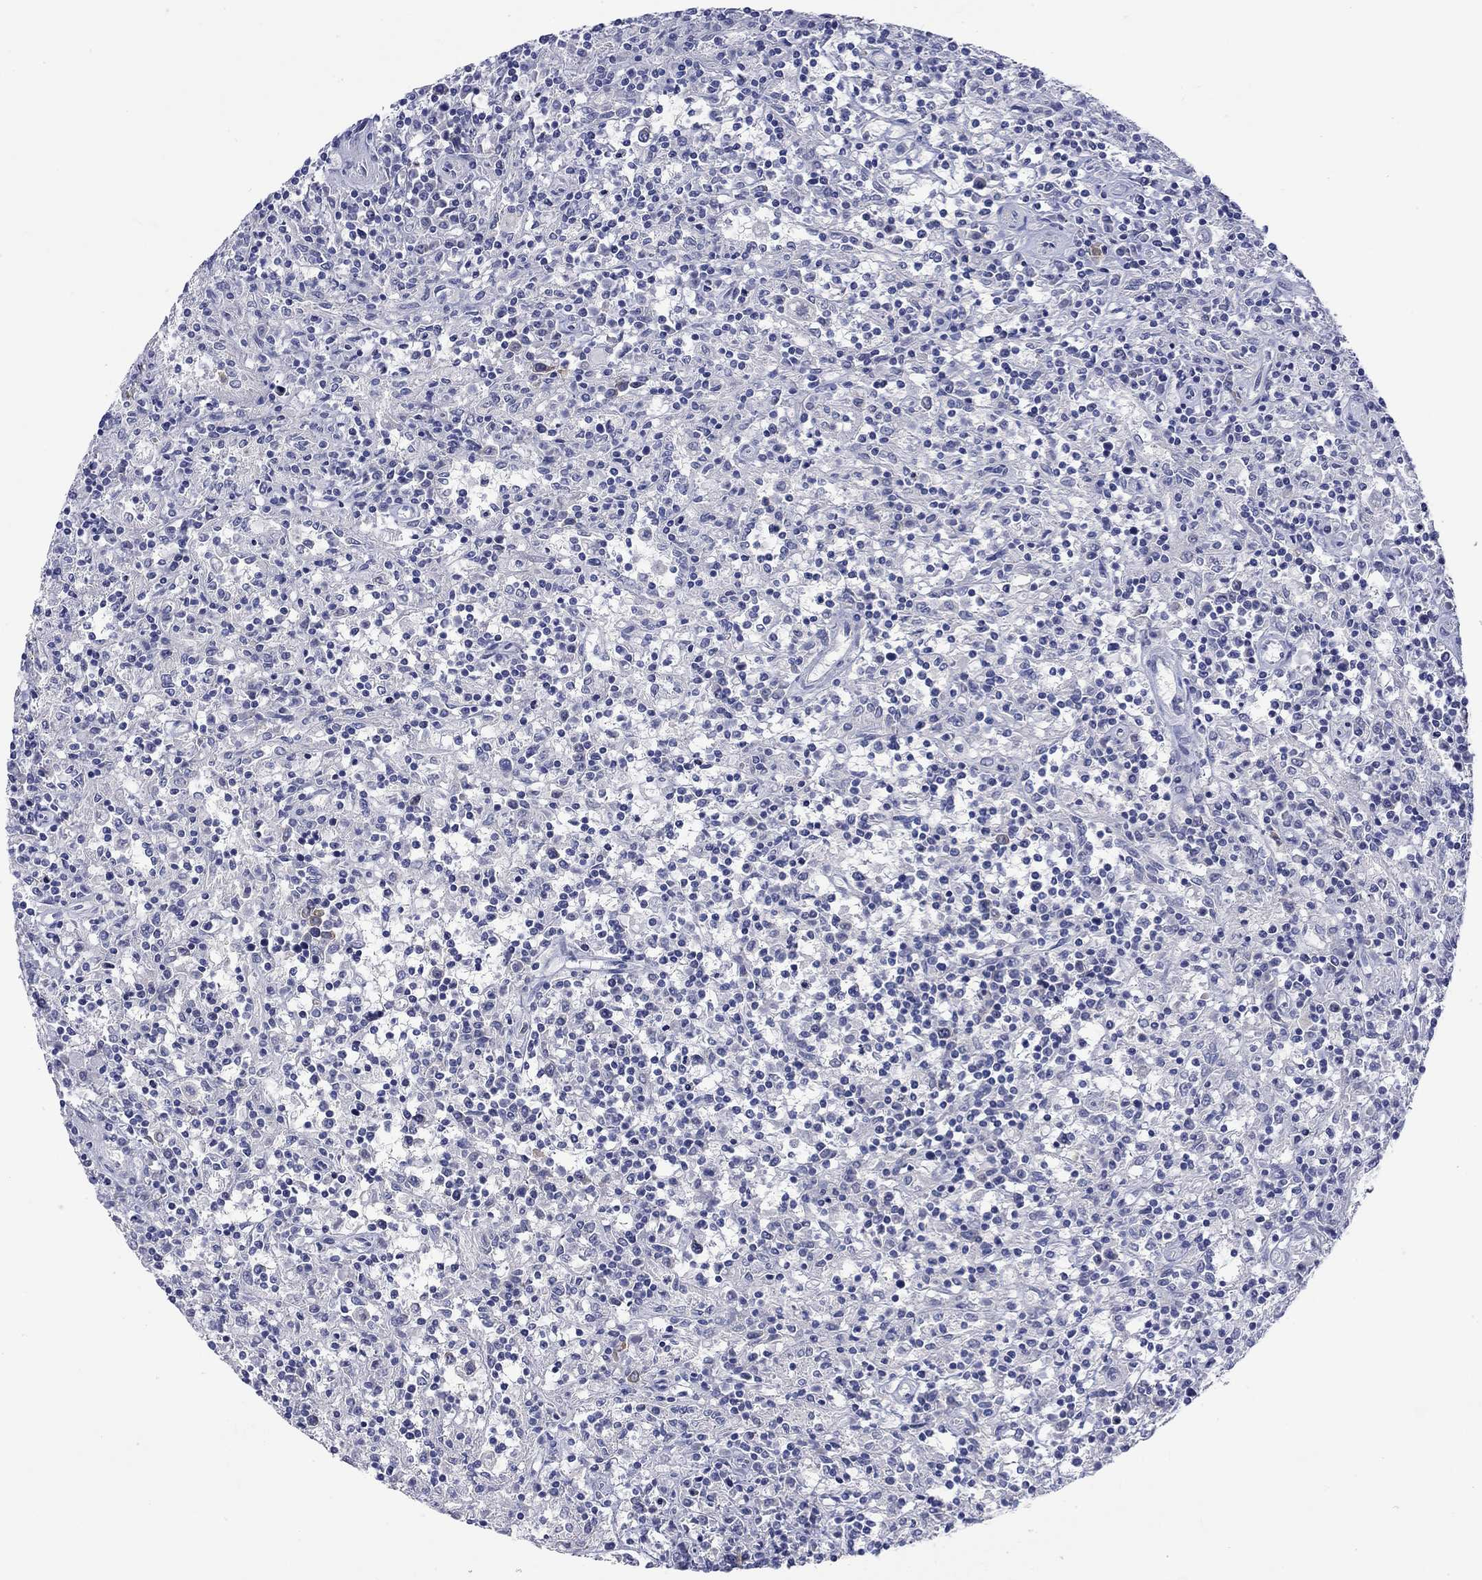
{"staining": {"intensity": "negative", "quantity": "none", "location": "none"}, "tissue": "lymphoma", "cell_type": "Tumor cells", "image_type": "cancer", "snomed": [{"axis": "morphology", "description": "Malignant lymphoma, non-Hodgkin's type, Low grade"}, {"axis": "topography", "description": "Spleen"}], "caption": "Photomicrograph shows no protein staining in tumor cells of low-grade malignant lymphoma, non-Hodgkin's type tissue.", "gene": "CERS1", "patient": {"sex": "male", "age": 62}}